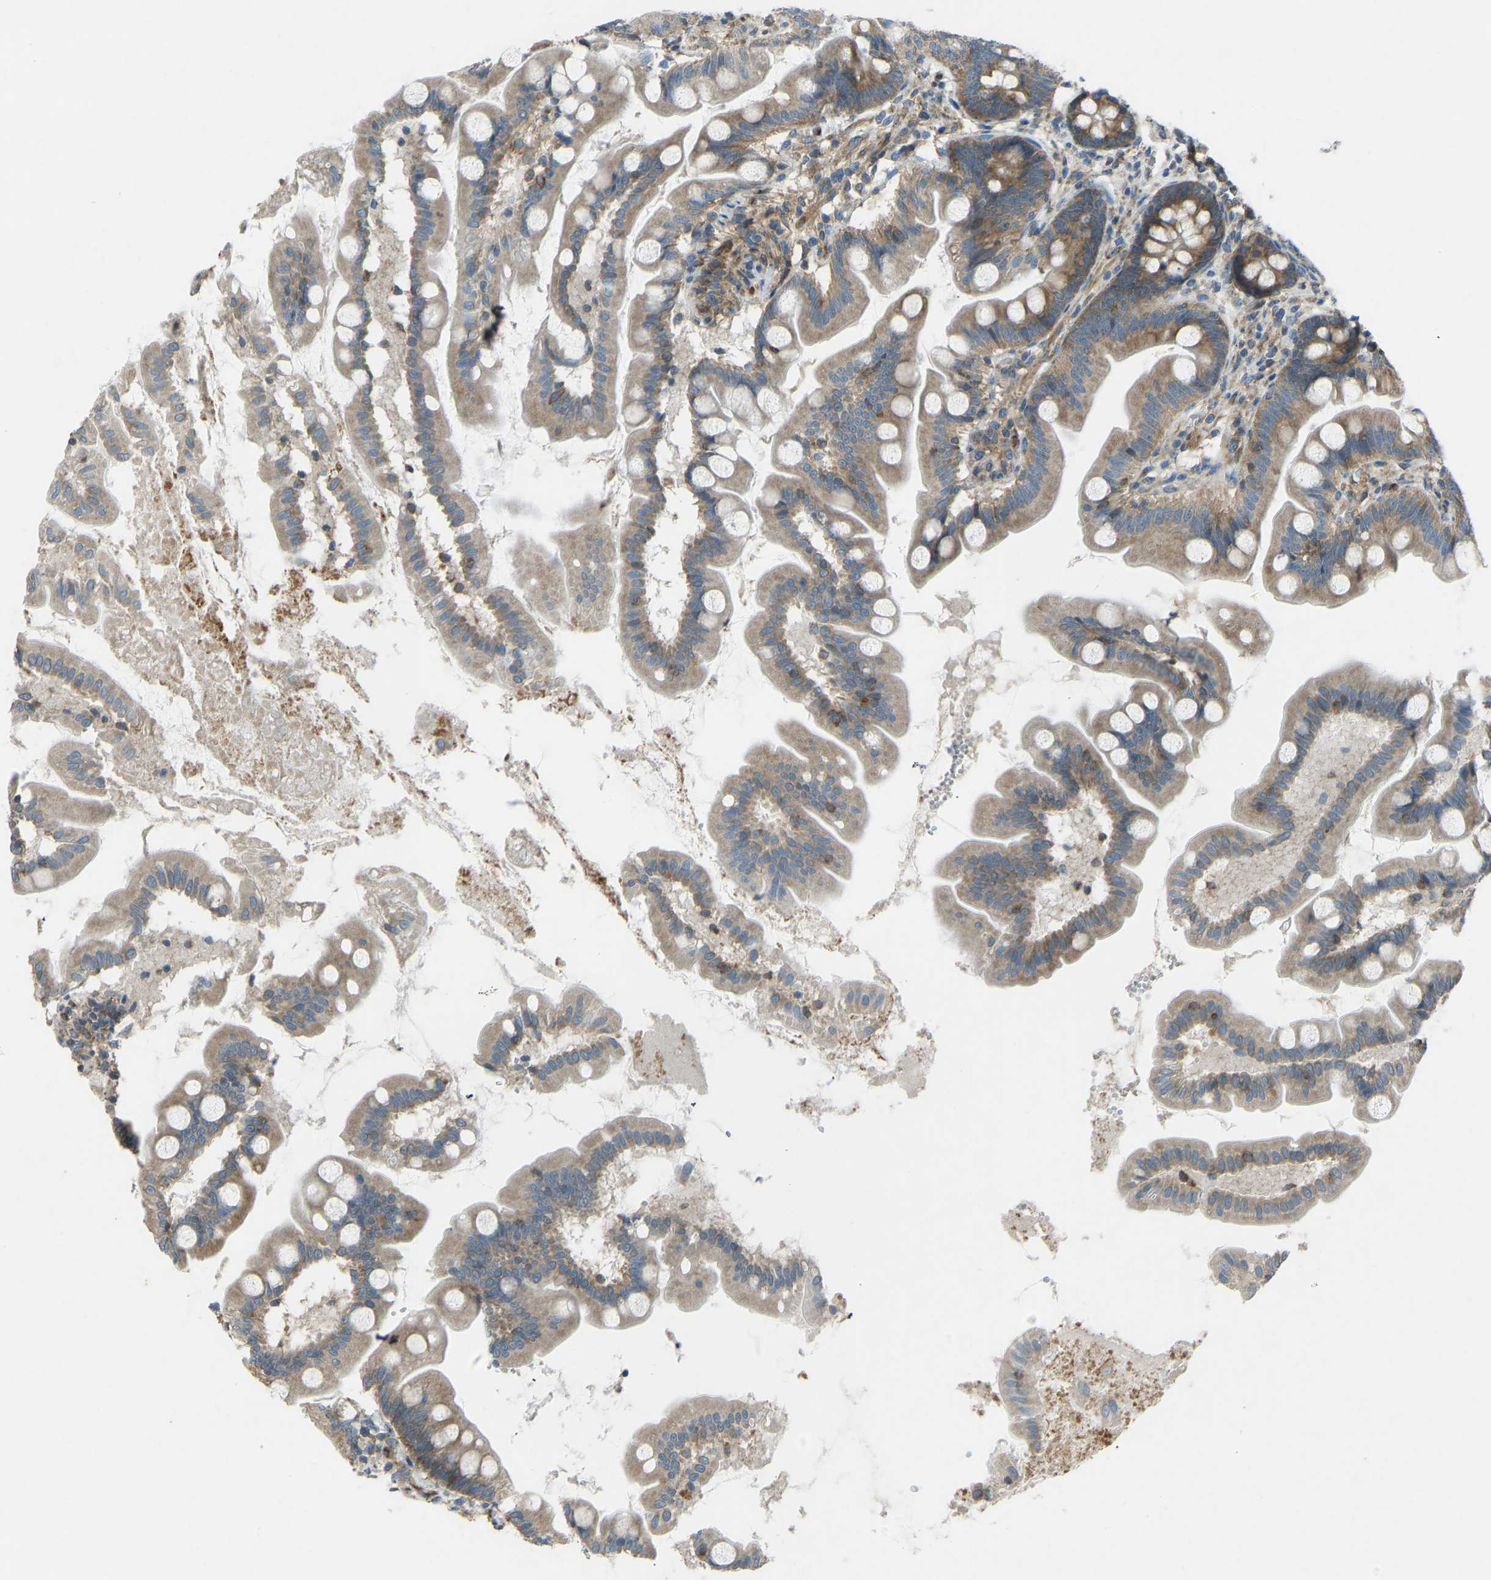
{"staining": {"intensity": "strong", "quantity": ">75%", "location": "cytoplasmic/membranous"}, "tissue": "small intestine", "cell_type": "Glandular cells", "image_type": "normal", "snomed": [{"axis": "morphology", "description": "Normal tissue, NOS"}, {"axis": "topography", "description": "Small intestine"}], "caption": "Immunohistochemistry of unremarkable small intestine displays high levels of strong cytoplasmic/membranous positivity in about >75% of glandular cells.", "gene": "STAU2", "patient": {"sex": "female", "age": 56}}